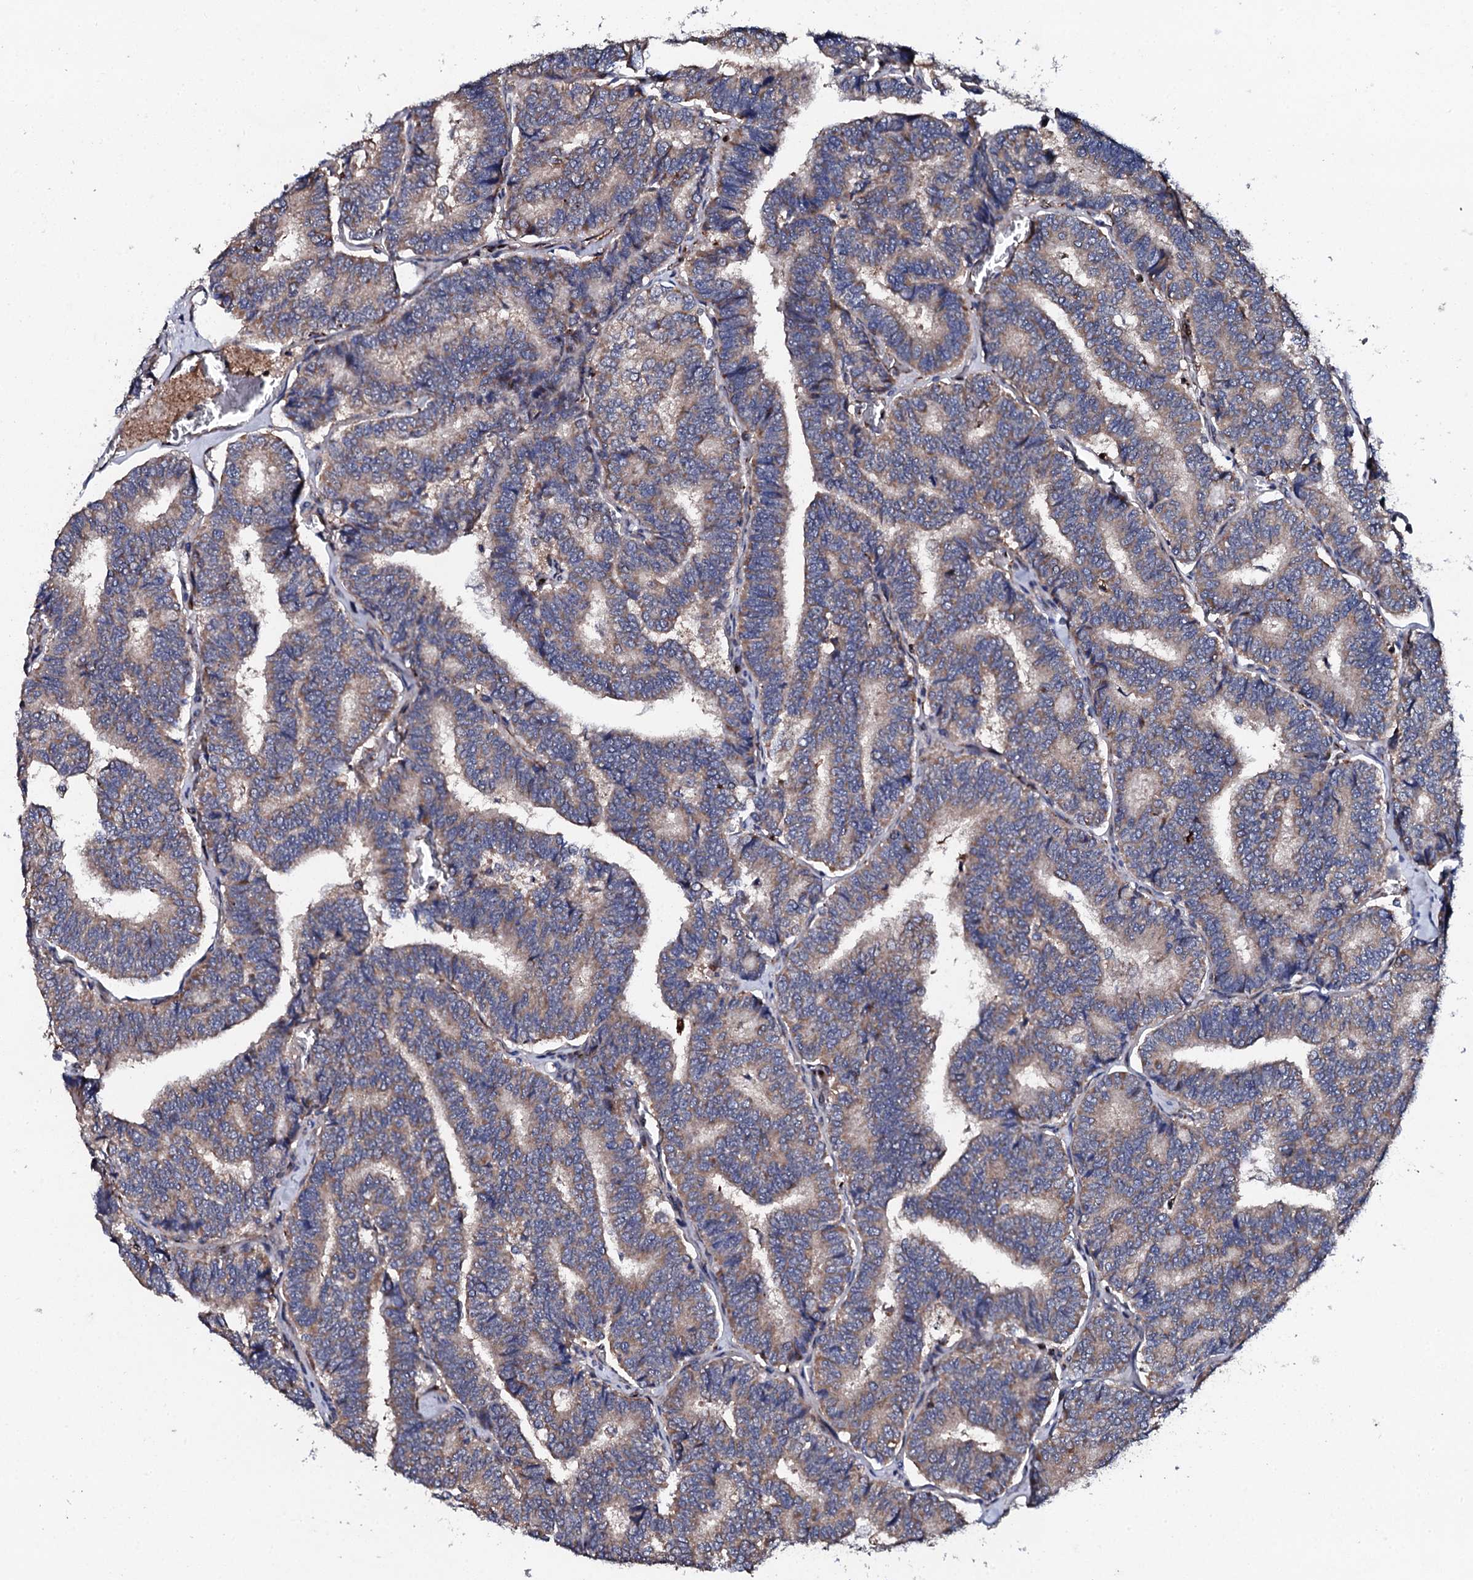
{"staining": {"intensity": "weak", "quantity": ">75%", "location": "cytoplasmic/membranous"}, "tissue": "thyroid cancer", "cell_type": "Tumor cells", "image_type": "cancer", "snomed": [{"axis": "morphology", "description": "Papillary adenocarcinoma, NOS"}, {"axis": "topography", "description": "Thyroid gland"}], "caption": "Protein expression analysis of thyroid cancer (papillary adenocarcinoma) shows weak cytoplasmic/membranous staining in approximately >75% of tumor cells.", "gene": "GTPBP4", "patient": {"sex": "female", "age": 35}}